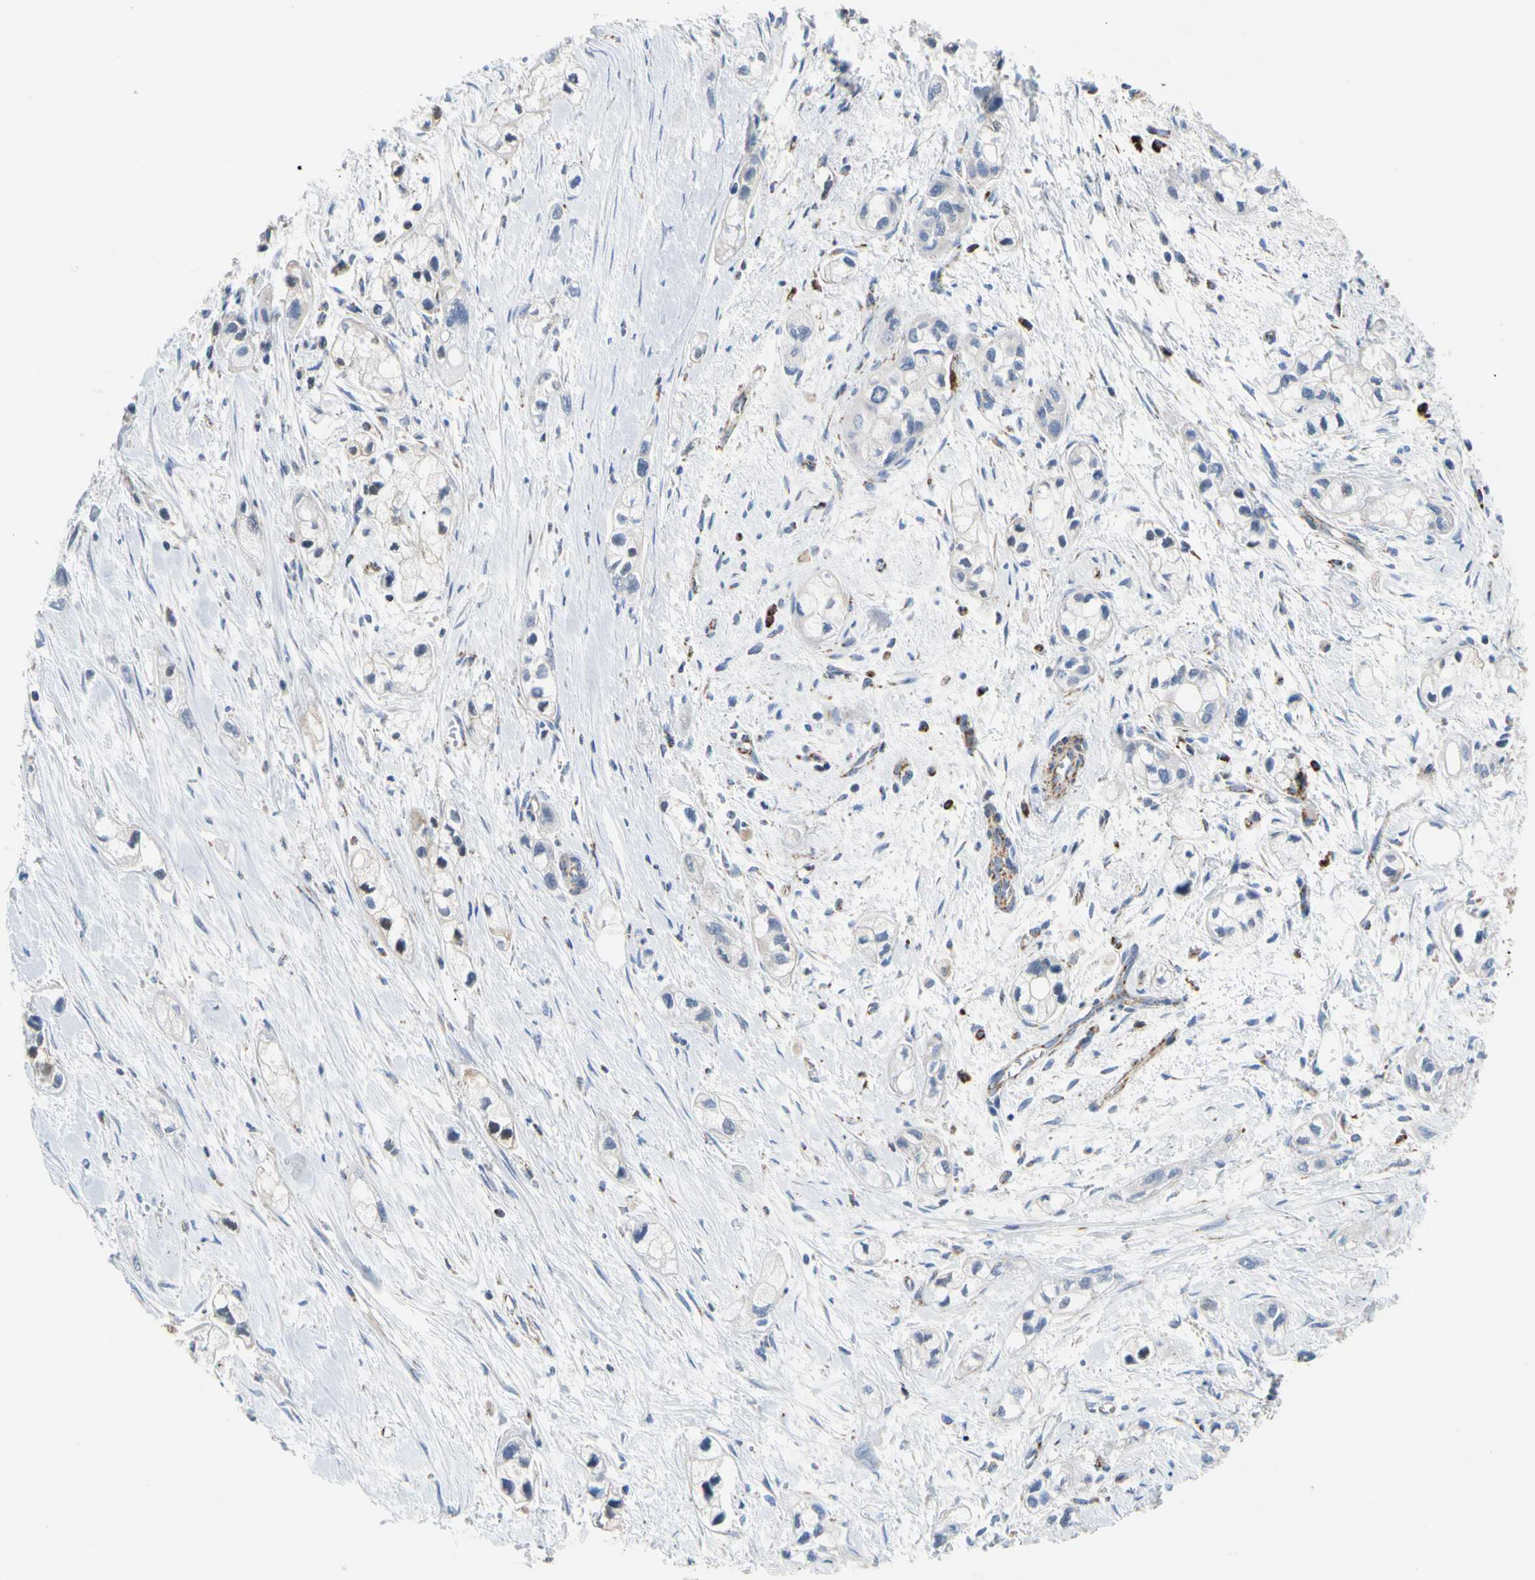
{"staining": {"intensity": "negative", "quantity": "none", "location": "none"}, "tissue": "pancreatic cancer", "cell_type": "Tumor cells", "image_type": "cancer", "snomed": [{"axis": "morphology", "description": "Adenocarcinoma, NOS"}, {"axis": "topography", "description": "Pancreas"}], "caption": "Pancreatic cancer (adenocarcinoma) stained for a protein using IHC reveals no staining tumor cells.", "gene": "ACAT1", "patient": {"sex": "male", "age": 74}}